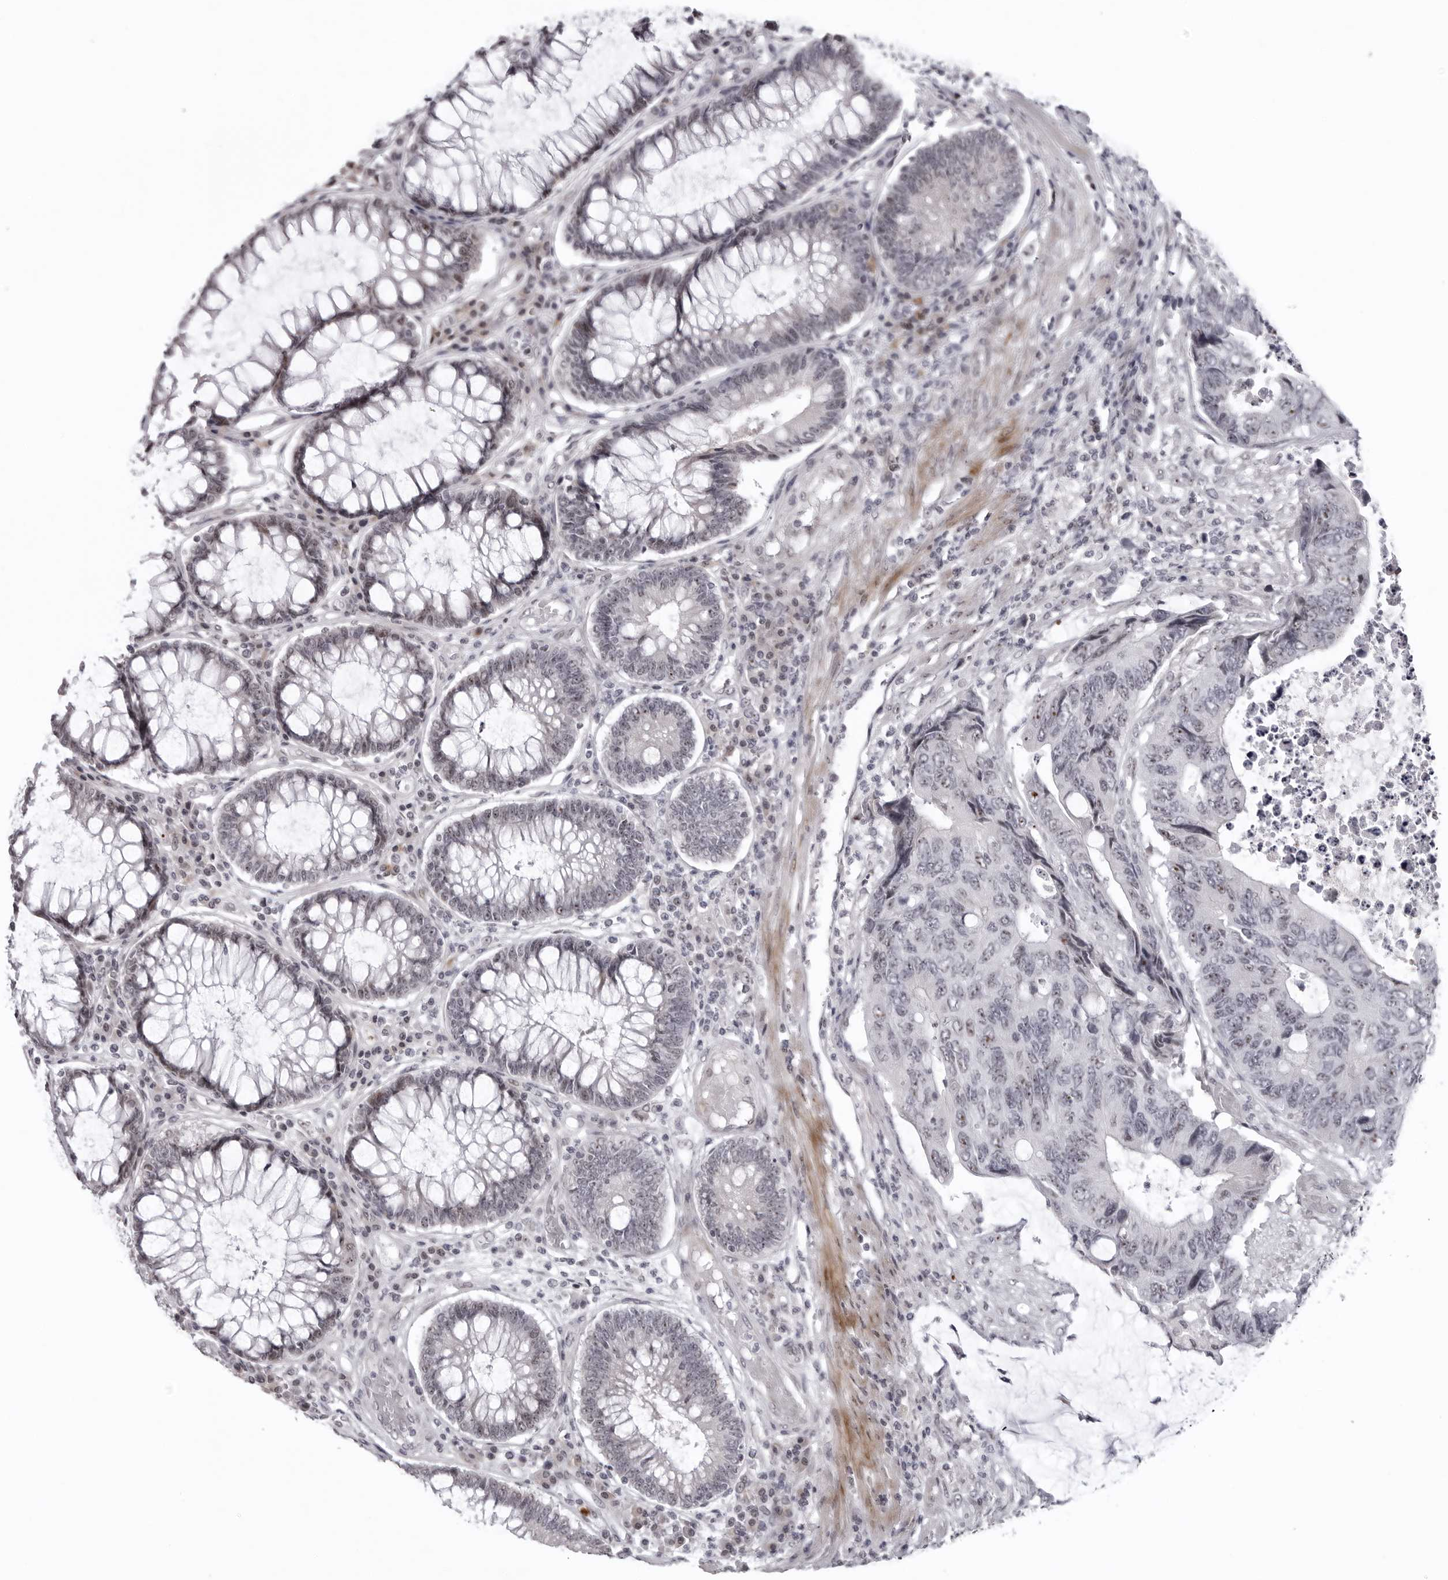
{"staining": {"intensity": "moderate", "quantity": "<25%", "location": "nuclear"}, "tissue": "colorectal cancer", "cell_type": "Tumor cells", "image_type": "cancer", "snomed": [{"axis": "morphology", "description": "Adenocarcinoma, NOS"}, {"axis": "topography", "description": "Rectum"}], "caption": "A photomicrograph of human colorectal adenocarcinoma stained for a protein shows moderate nuclear brown staining in tumor cells.", "gene": "HELZ", "patient": {"sex": "male", "age": 84}}